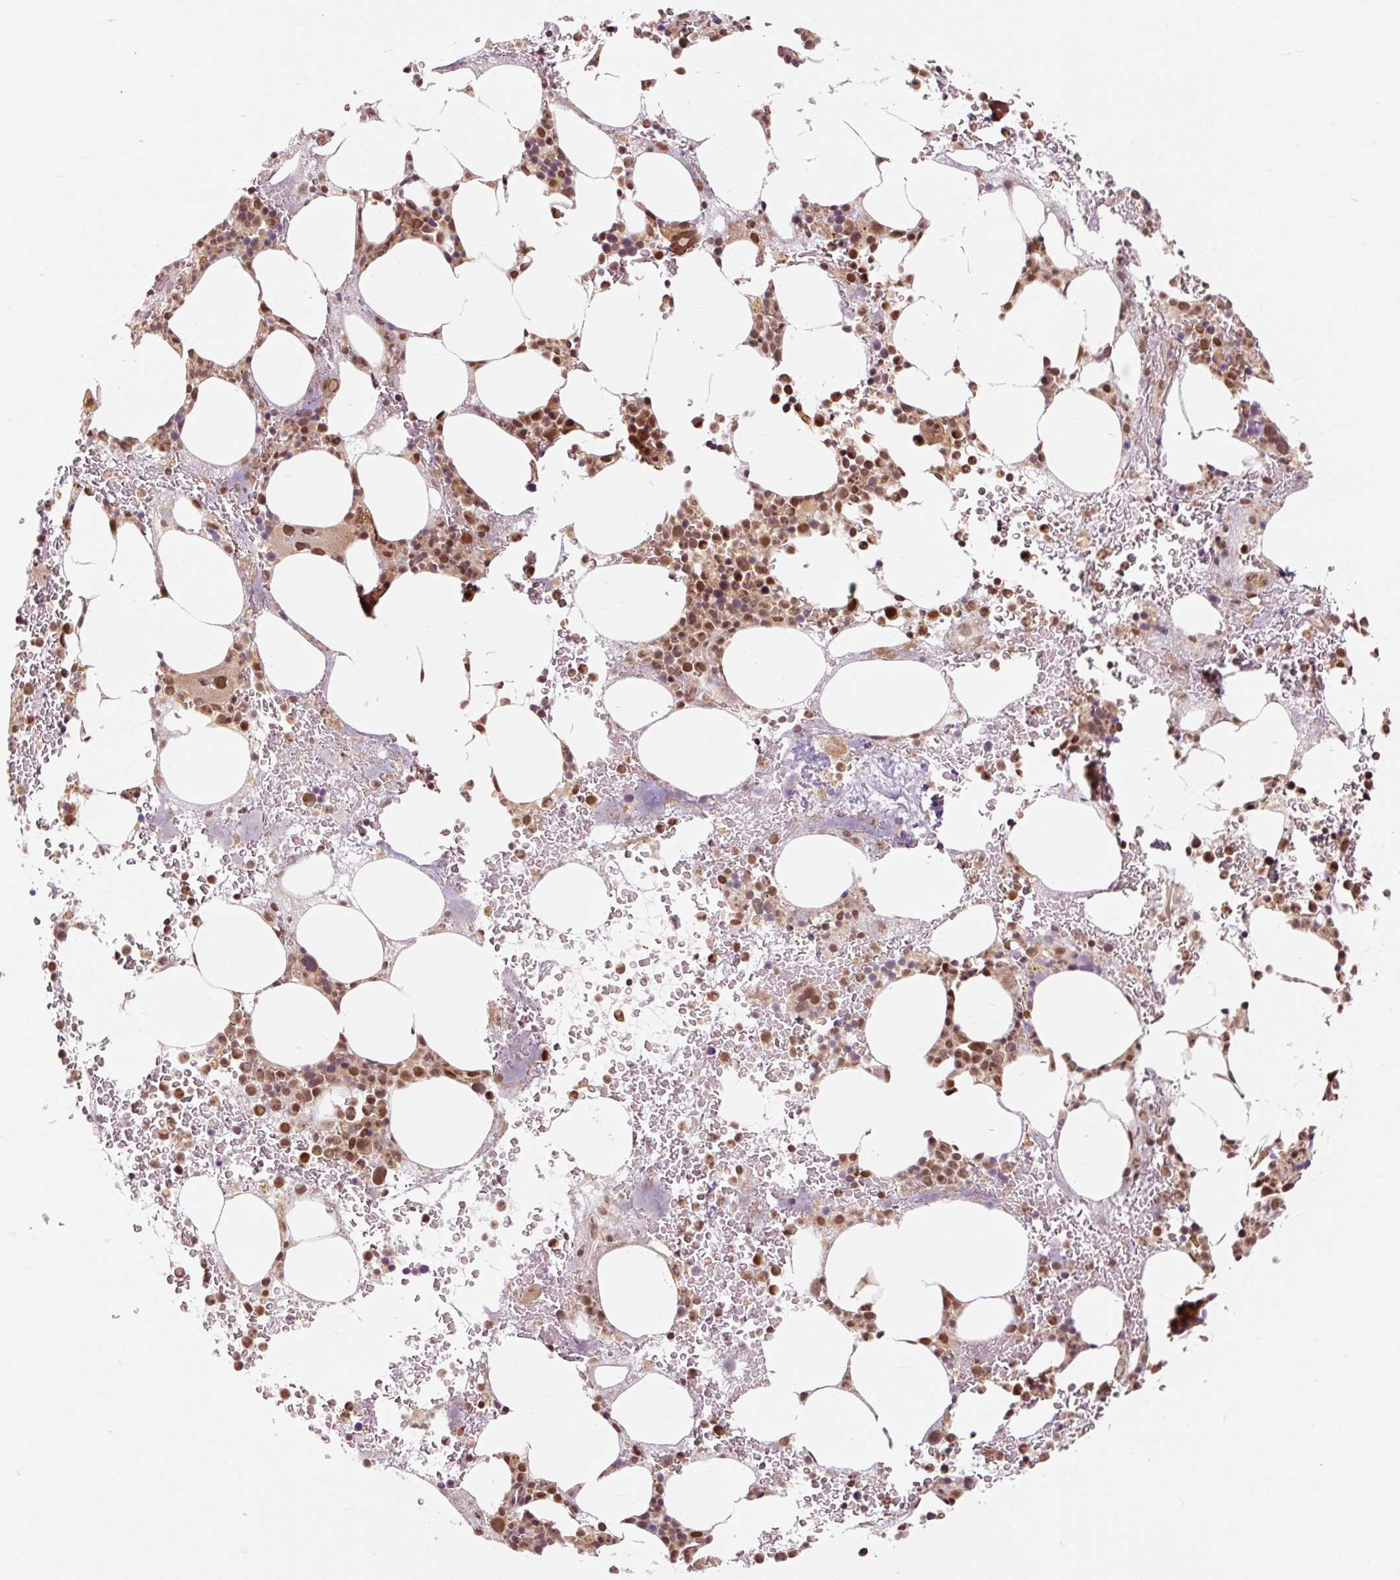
{"staining": {"intensity": "moderate", "quantity": ">75%", "location": "nuclear"}, "tissue": "bone marrow", "cell_type": "Hematopoietic cells", "image_type": "normal", "snomed": [{"axis": "morphology", "description": "Normal tissue, NOS"}, {"axis": "topography", "description": "Bone marrow"}], "caption": "Hematopoietic cells reveal medium levels of moderate nuclear expression in about >75% of cells in normal bone marrow.", "gene": "CSTF1", "patient": {"sex": "male", "age": 62}}